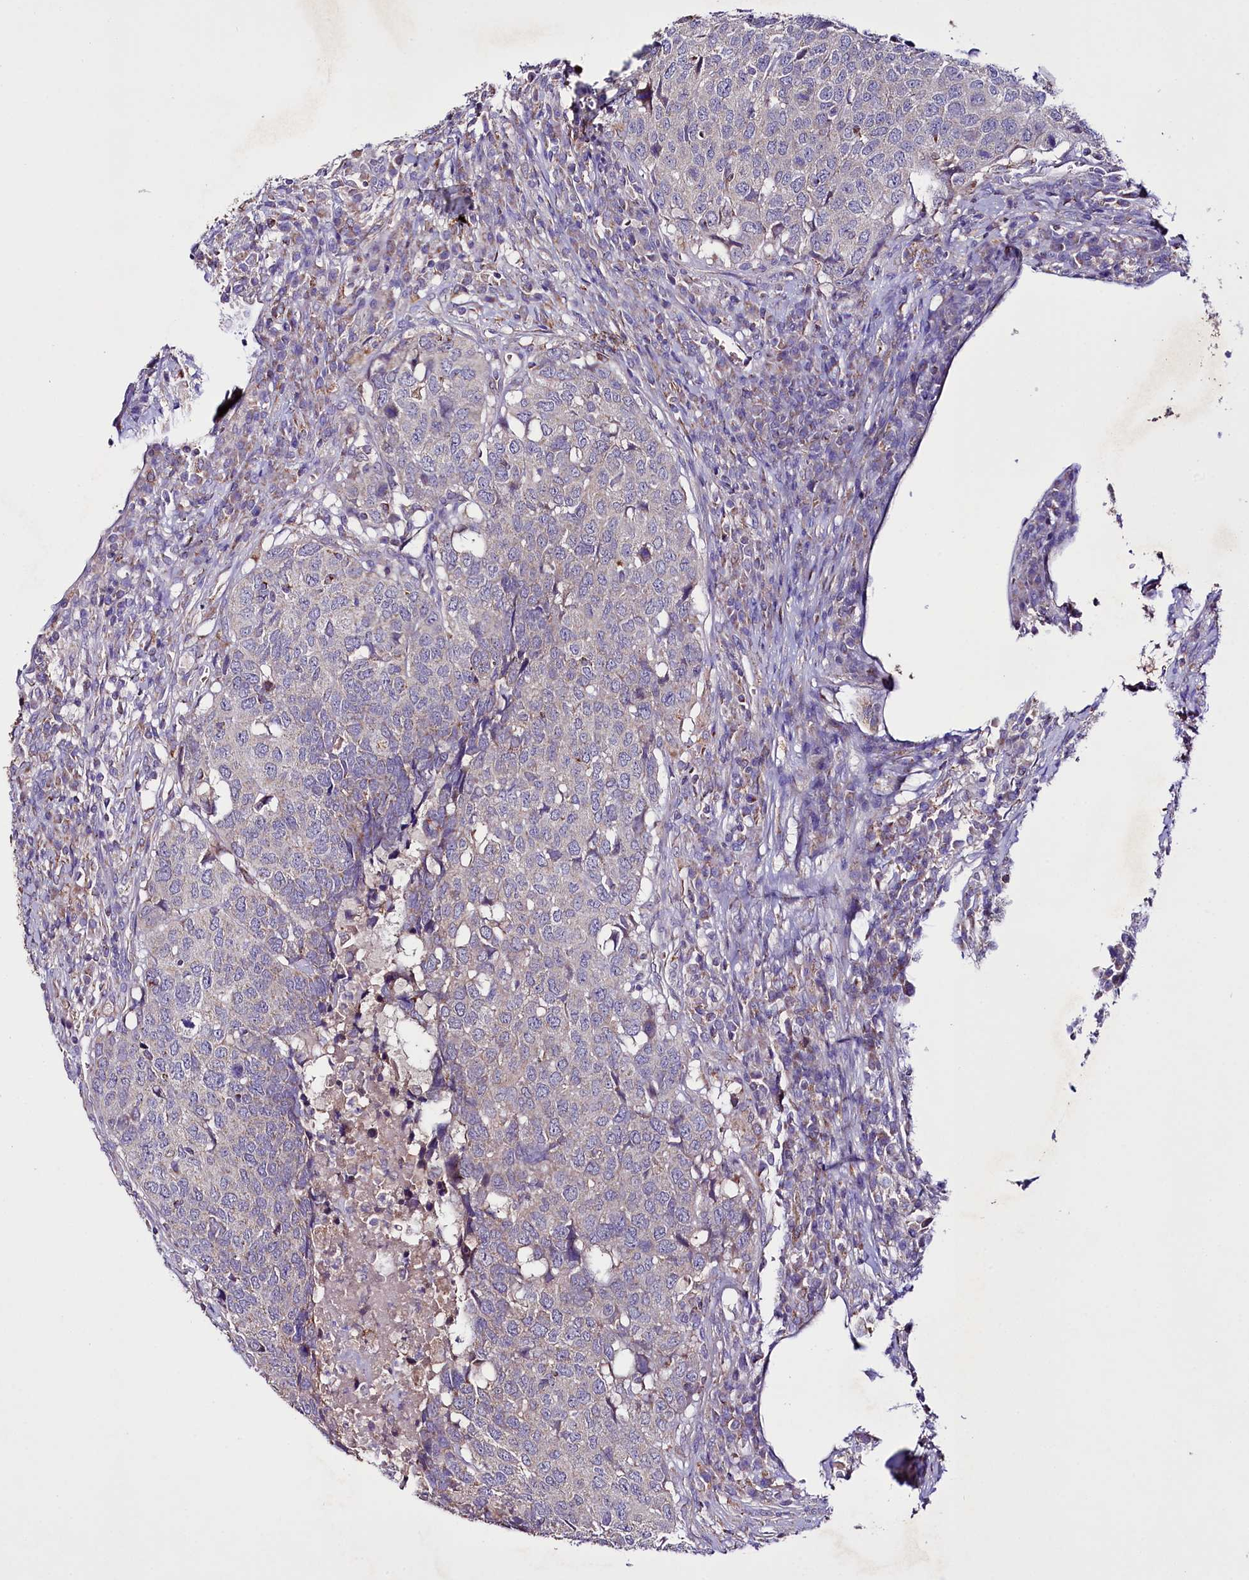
{"staining": {"intensity": "negative", "quantity": "none", "location": "none"}, "tissue": "head and neck cancer", "cell_type": "Tumor cells", "image_type": "cancer", "snomed": [{"axis": "morphology", "description": "Squamous cell carcinoma, NOS"}, {"axis": "topography", "description": "Head-Neck"}], "caption": "The micrograph displays no significant positivity in tumor cells of squamous cell carcinoma (head and neck). Brightfield microscopy of IHC stained with DAB (brown) and hematoxylin (blue), captured at high magnification.", "gene": "ZNF45", "patient": {"sex": "male", "age": 66}}